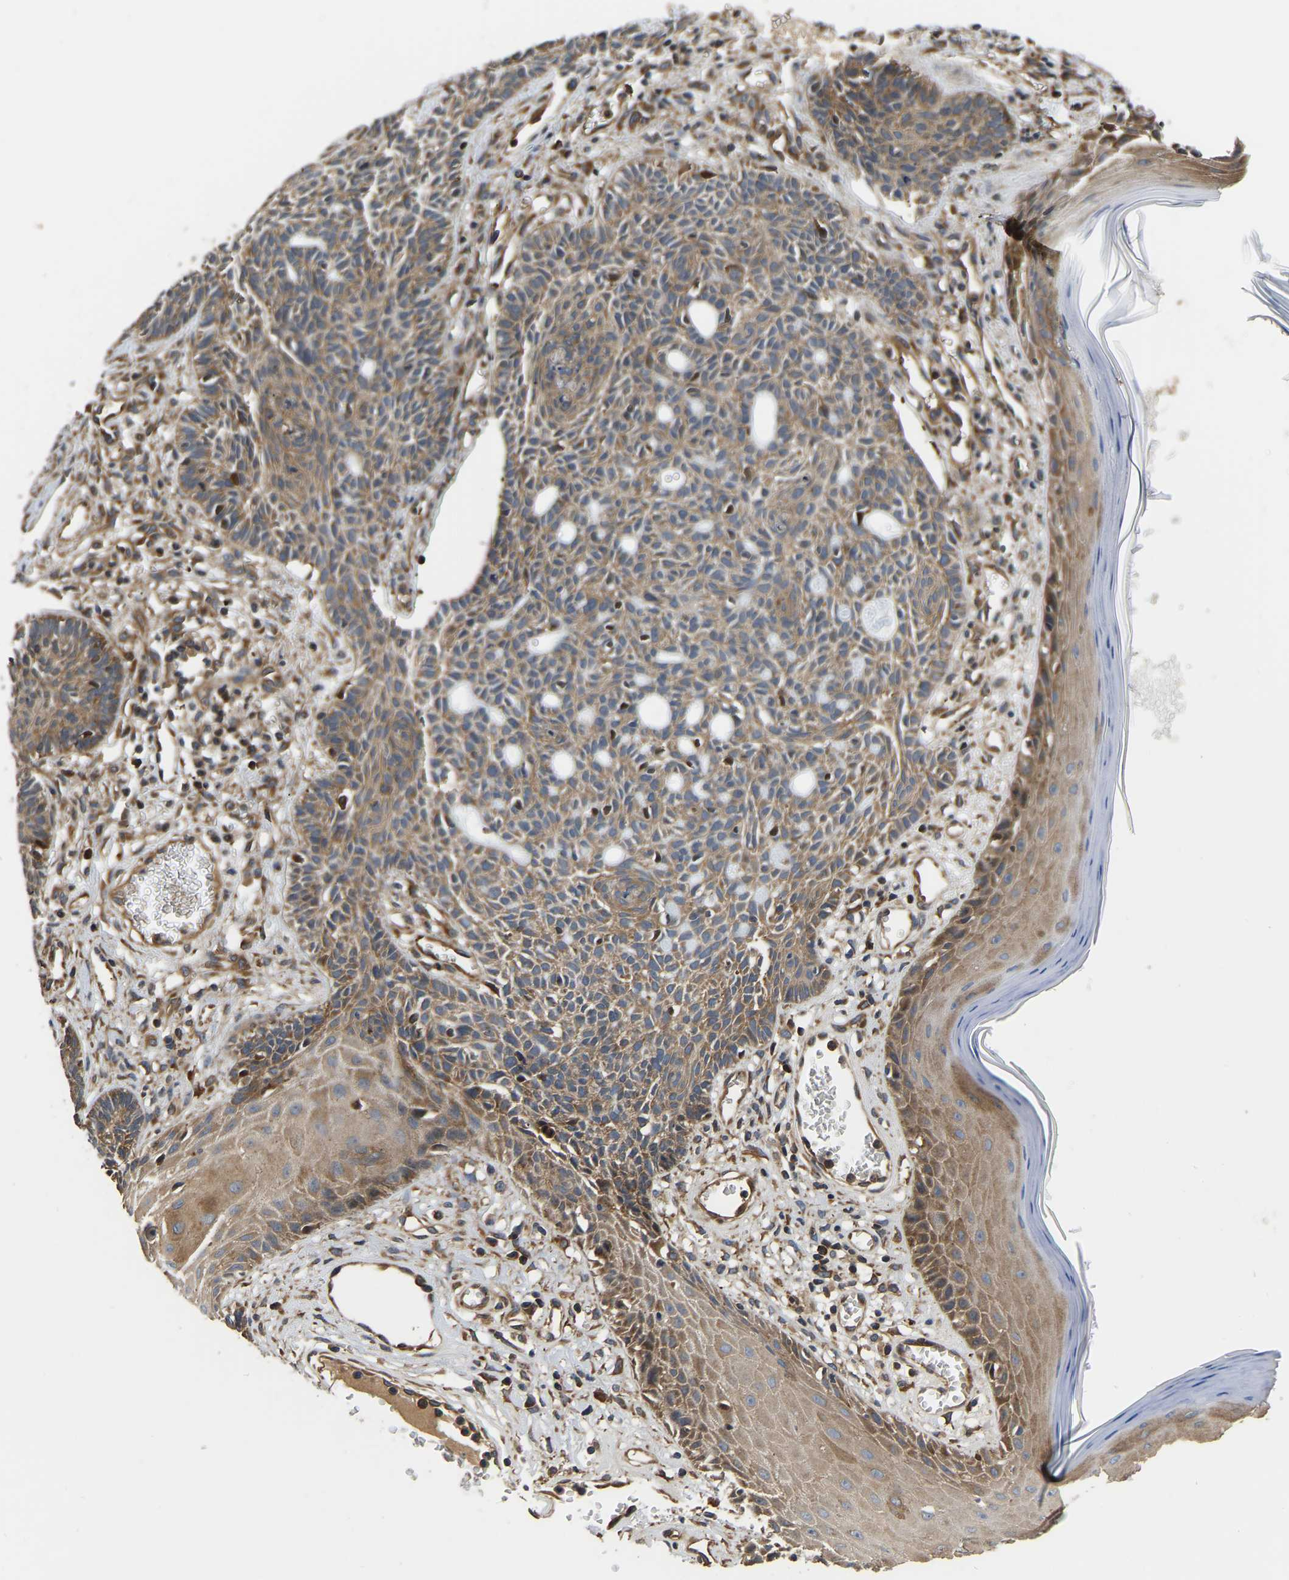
{"staining": {"intensity": "moderate", "quantity": ">75%", "location": "cytoplasmic/membranous"}, "tissue": "skin cancer", "cell_type": "Tumor cells", "image_type": "cancer", "snomed": [{"axis": "morphology", "description": "Basal cell carcinoma"}, {"axis": "topography", "description": "Skin"}], "caption": "Immunohistochemistry of basal cell carcinoma (skin) shows medium levels of moderate cytoplasmic/membranous positivity in approximately >75% of tumor cells. Using DAB (3,3'-diaminobenzidine) (brown) and hematoxylin (blue) stains, captured at high magnification using brightfield microscopy.", "gene": "GARS1", "patient": {"sex": "male", "age": 67}}